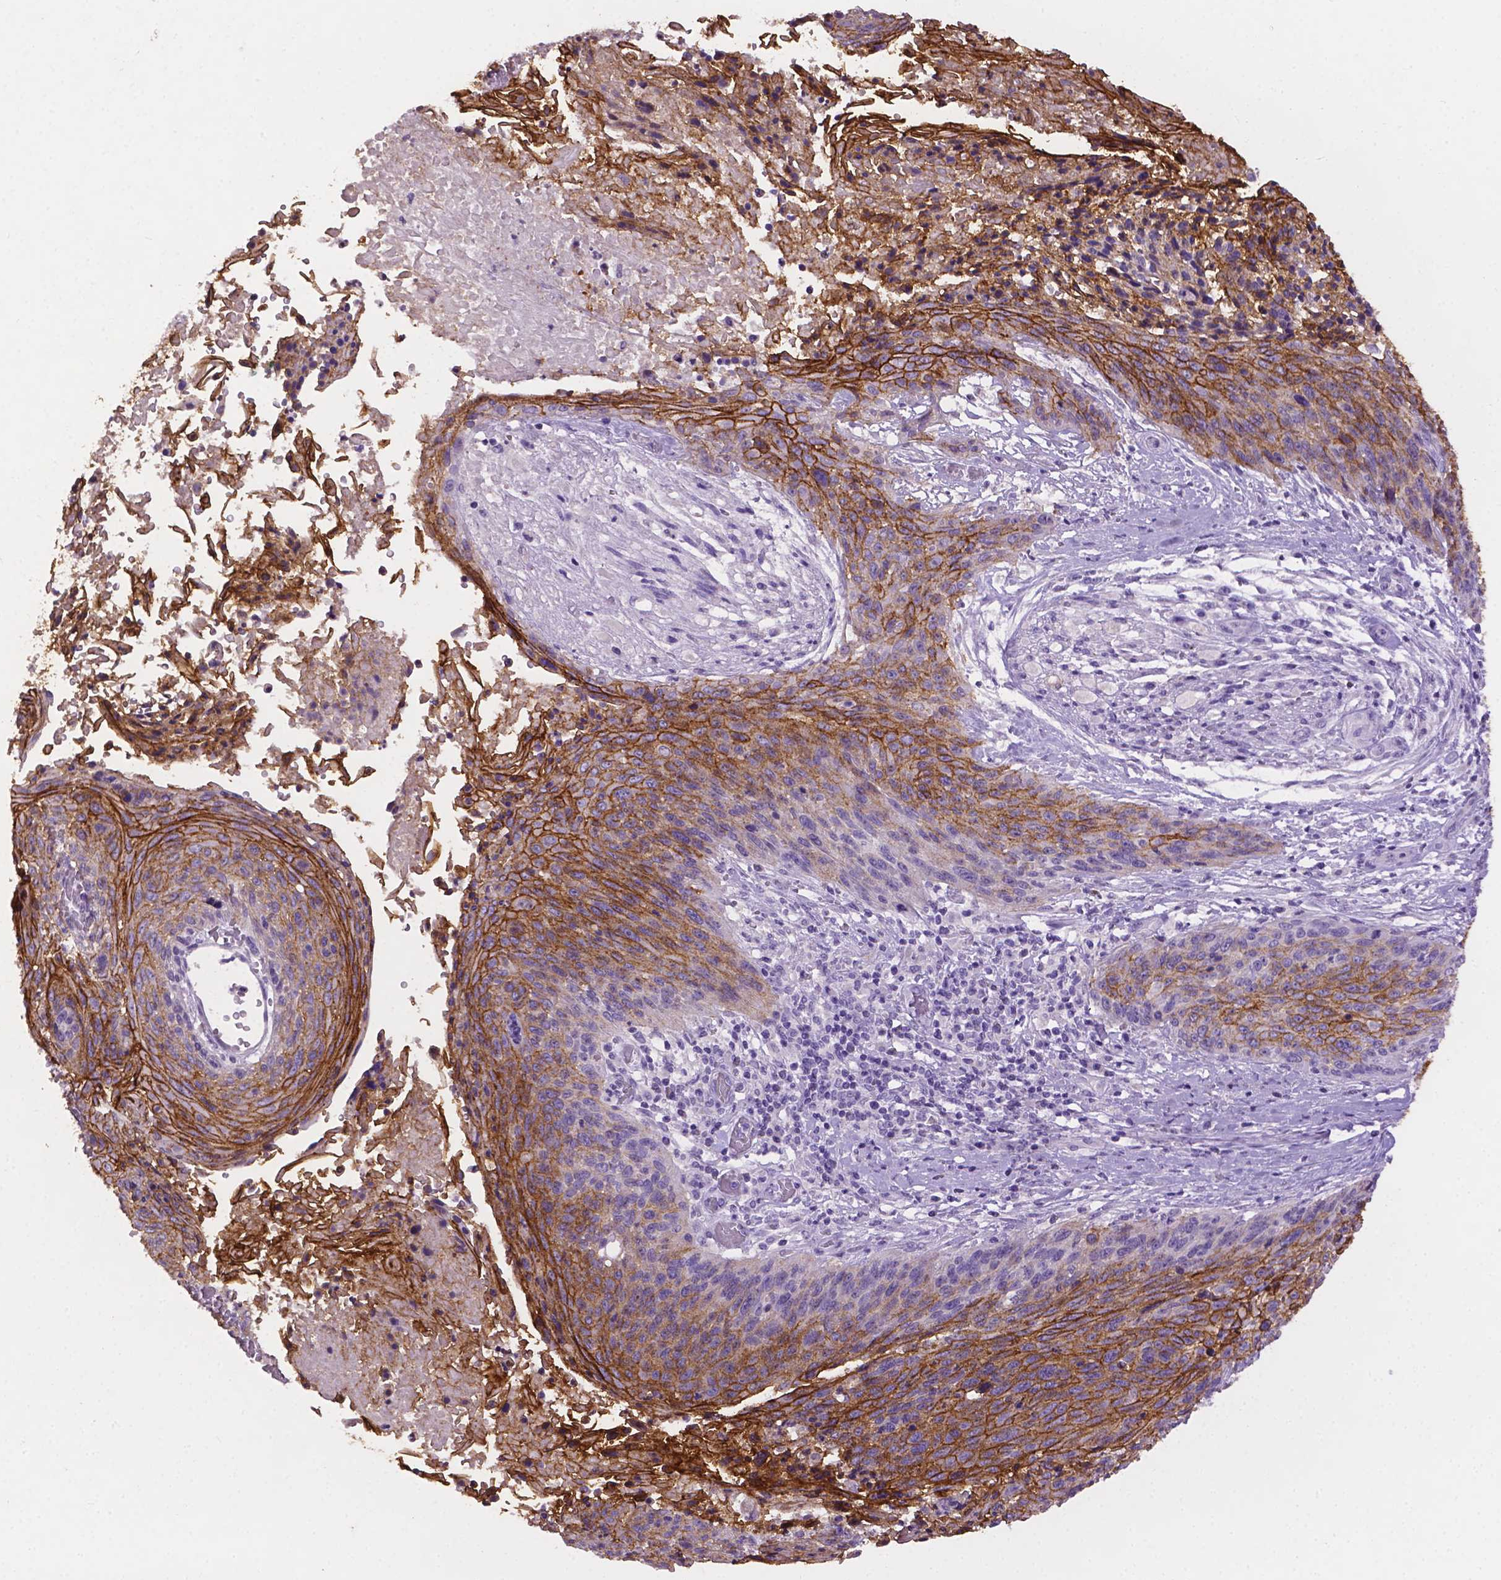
{"staining": {"intensity": "strong", "quantity": "25%-75%", "location": "cytoplasmic/membranous"}, "tissue": "cervical cancer", "cell_type": "Tumor cells", "image_type": "cancer", "snomed": [{"axis": "morphology", "description": "Squamous cell carcinoma, NOS"}, {"axis": "topography", "description": "Cervix"}], "caption": "This histopathology image demonstrates immunohistochemistry staining of human squamous cell carcinoma (cervical), with high strong cytoplasmic/membranous staining in approximately 25%-75% of tumor cells.", "gene": "TACSTD2", "patient": {"sex": "female", "age": 45}}